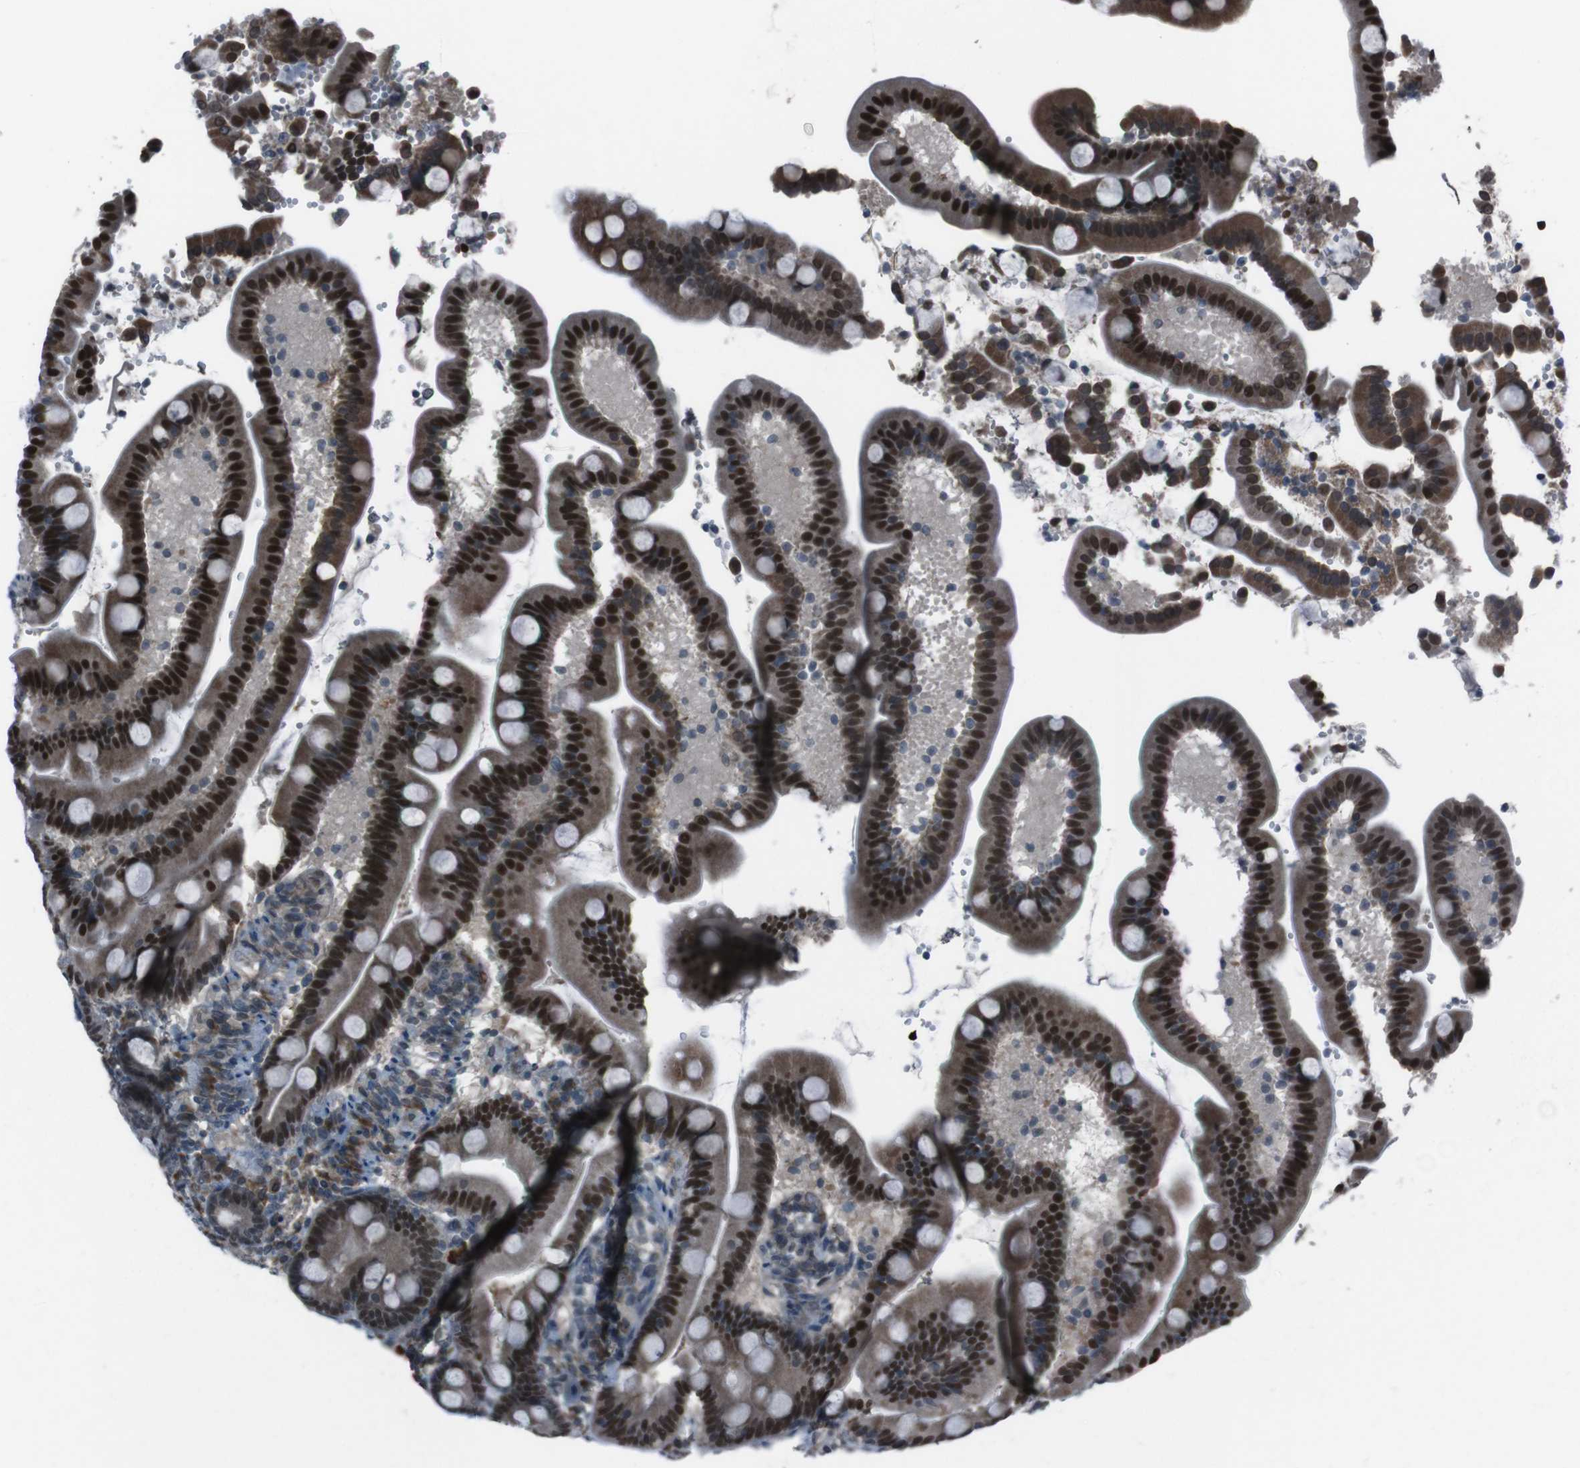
{"staining": {"intensity": "strong", "quantity": ">75%", "location": "cytoplasmic/membranous,nuclear"}, "tissue": "duodenum", "cell_type": "Glandular cells", "image_type": "normal", "snomed": [{"axis": "morphology", "description": "Normal tissue, NOS"}, {"axis": "topography", "description": "Duodenum"}], "caption": "Duodenum stained with immunohistochemistry demonstrates strong cytoplasmic/membranous,nuclear expression in approximately >75% of glandular cells.", "gene": "SS18L1", "patient": {"sex": "male", "age": 54}}